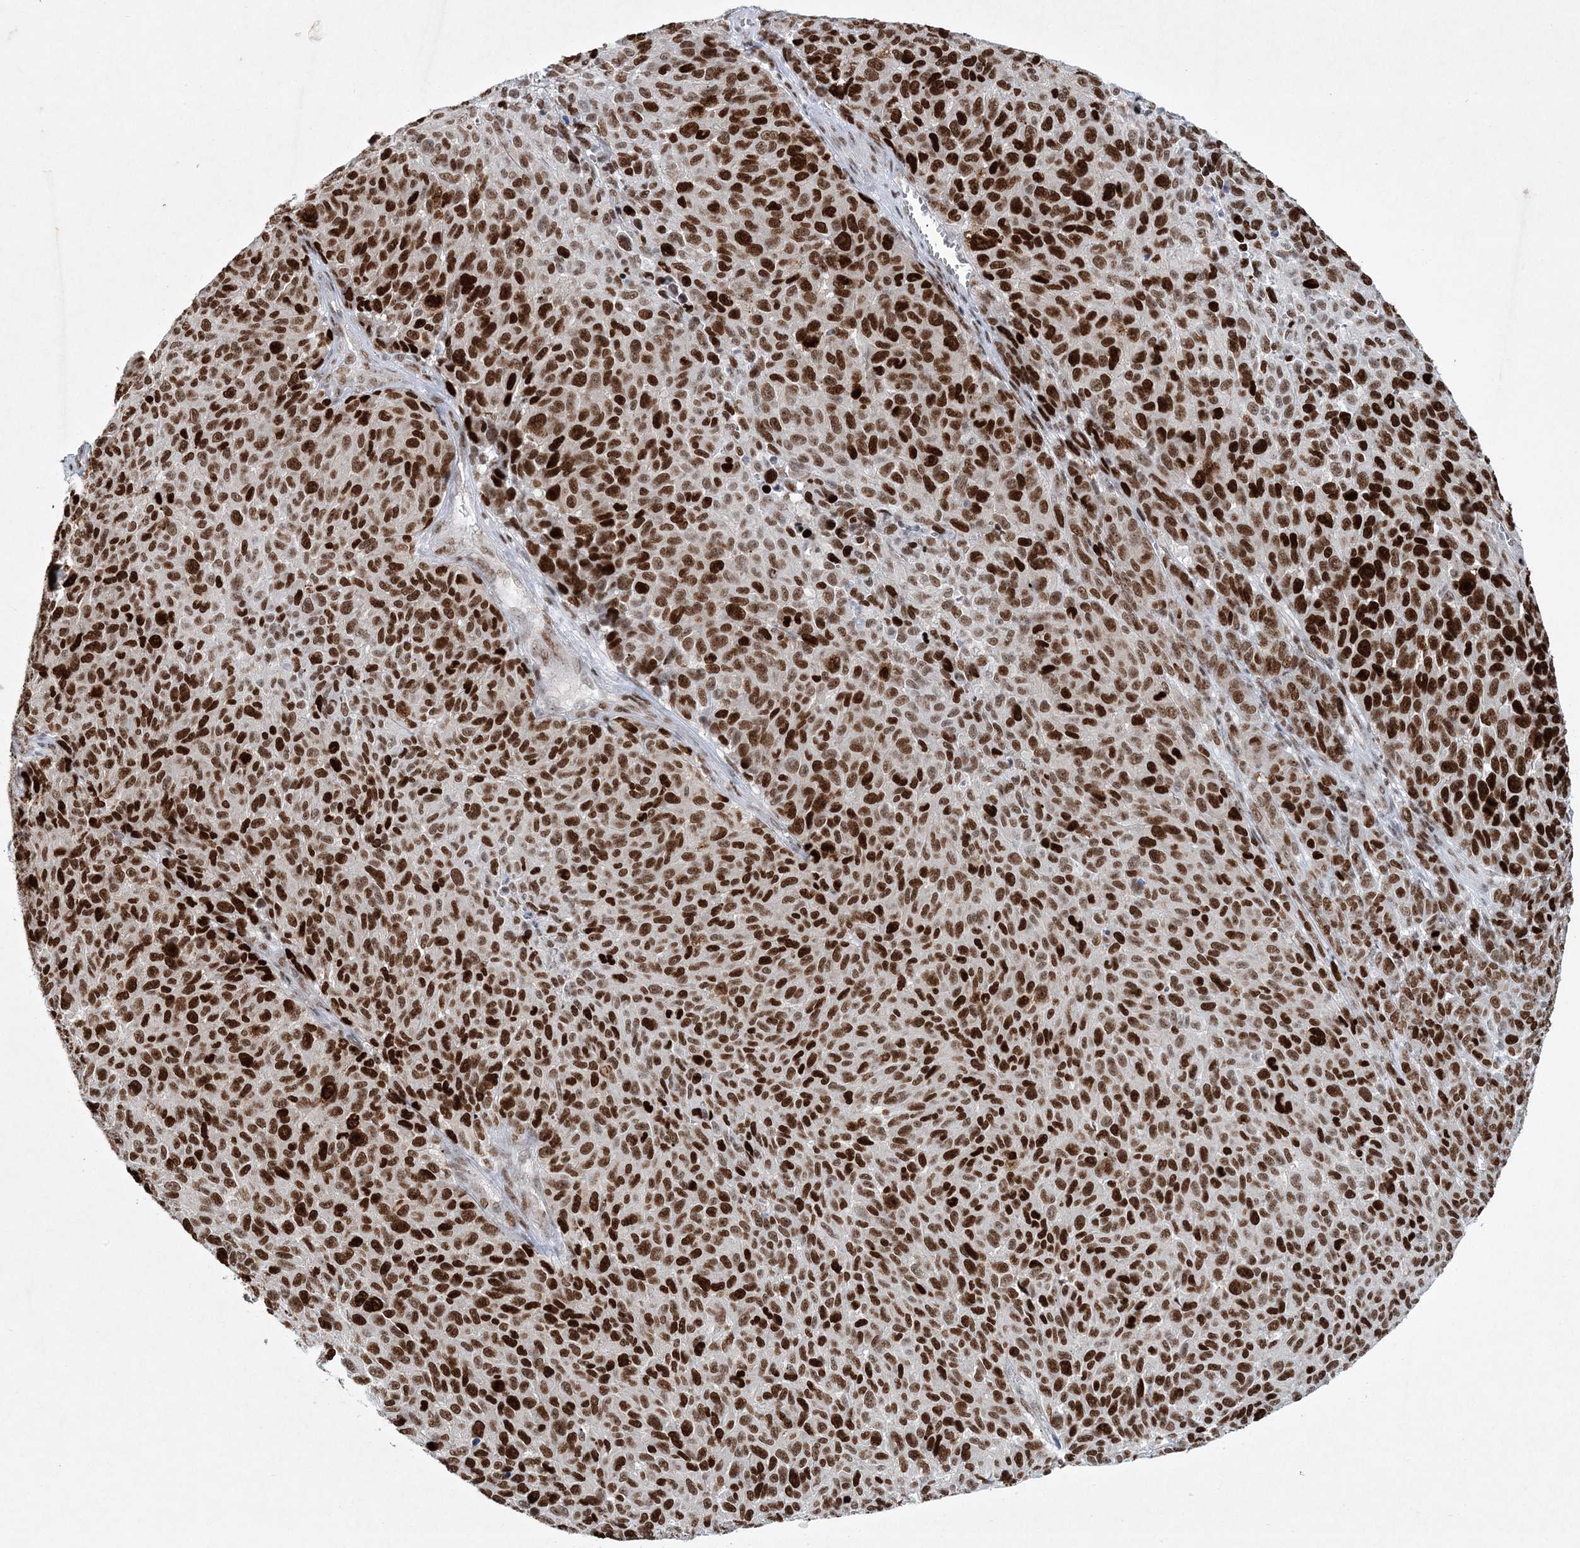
{"staining": {"intensity": "strong", "quantity": ">75%", "location": "nuclear"}, "tissue": "melanoma", "cell_type": "Tumor cells", "image_type": "cancer", "snomed": [{"axis": "morphology", "description": "Malignant melanoma, NOS"}, {"axis": "topography", "description": "Skin"}], "caption": "Immunohistochemistry (IHC) histopathology image of neoplastic tissue: human malignant melanoma stained using IHC shows high levels of strong protein expression localized specifically in the nuclear of tumor cells, appearing as a nuclear brown color.", "gene": "LRRFIP2", "patient": {"sex": "male", "age": 49}}